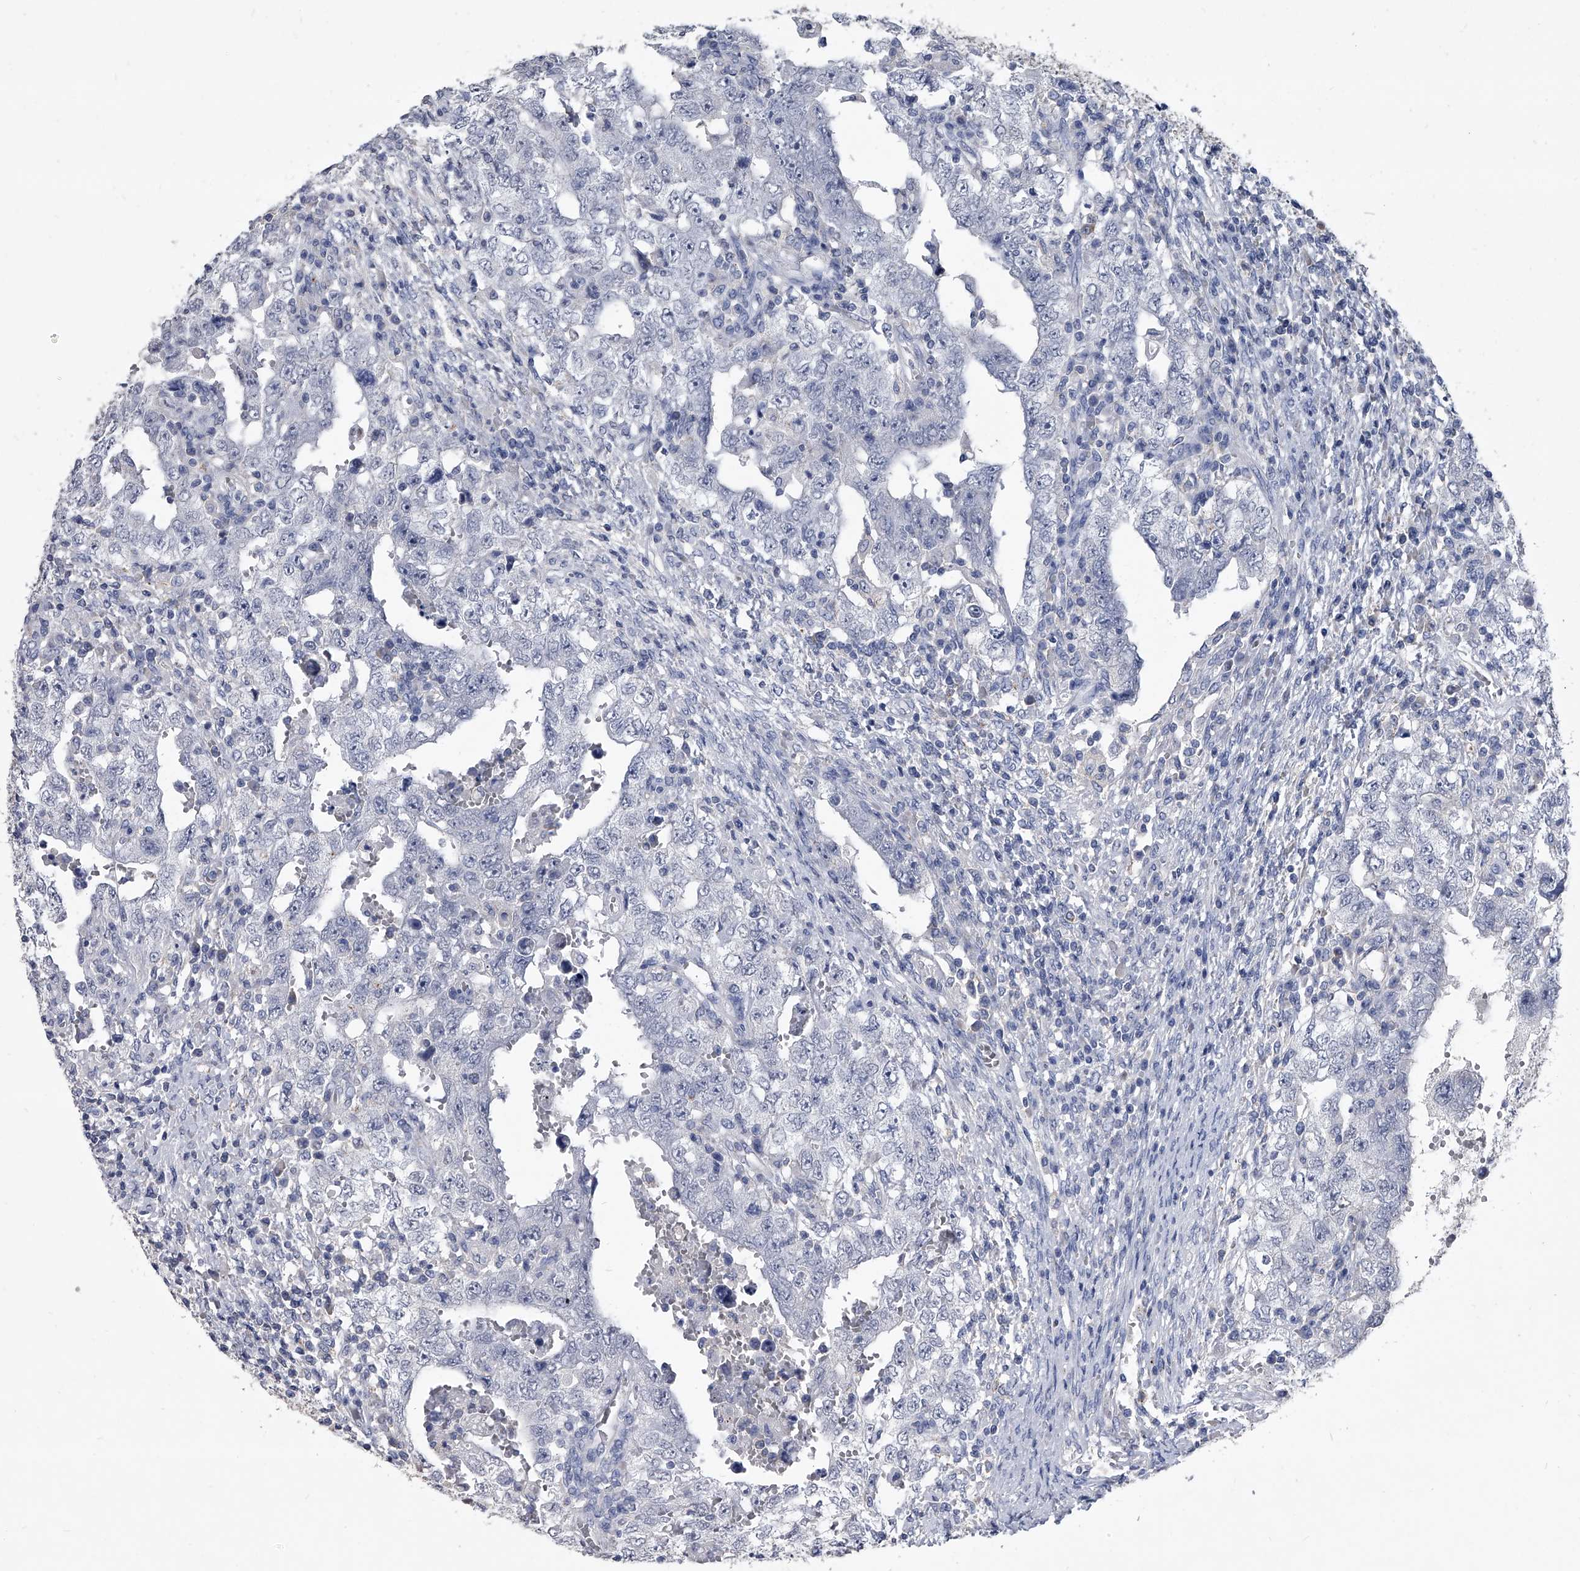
{"staining": {"intensity": "negative", "quantity": "none", "location": "none"}, "tissue": "testis cancer", "cell_type": "Tumor cells", "image_type": "cancer", "snomed": [{"axis": "morphology", "description": "Carcinoma, Embryonal, NOS"}, {"axis": "topography", "description": "Testis"}], "caption": "The micrograph demonstrates no significant positivity in tumor cells of testis embryonal carcinoma.", "gene": "BCAS1", "patient": {"sex": "male", "age": 26}}